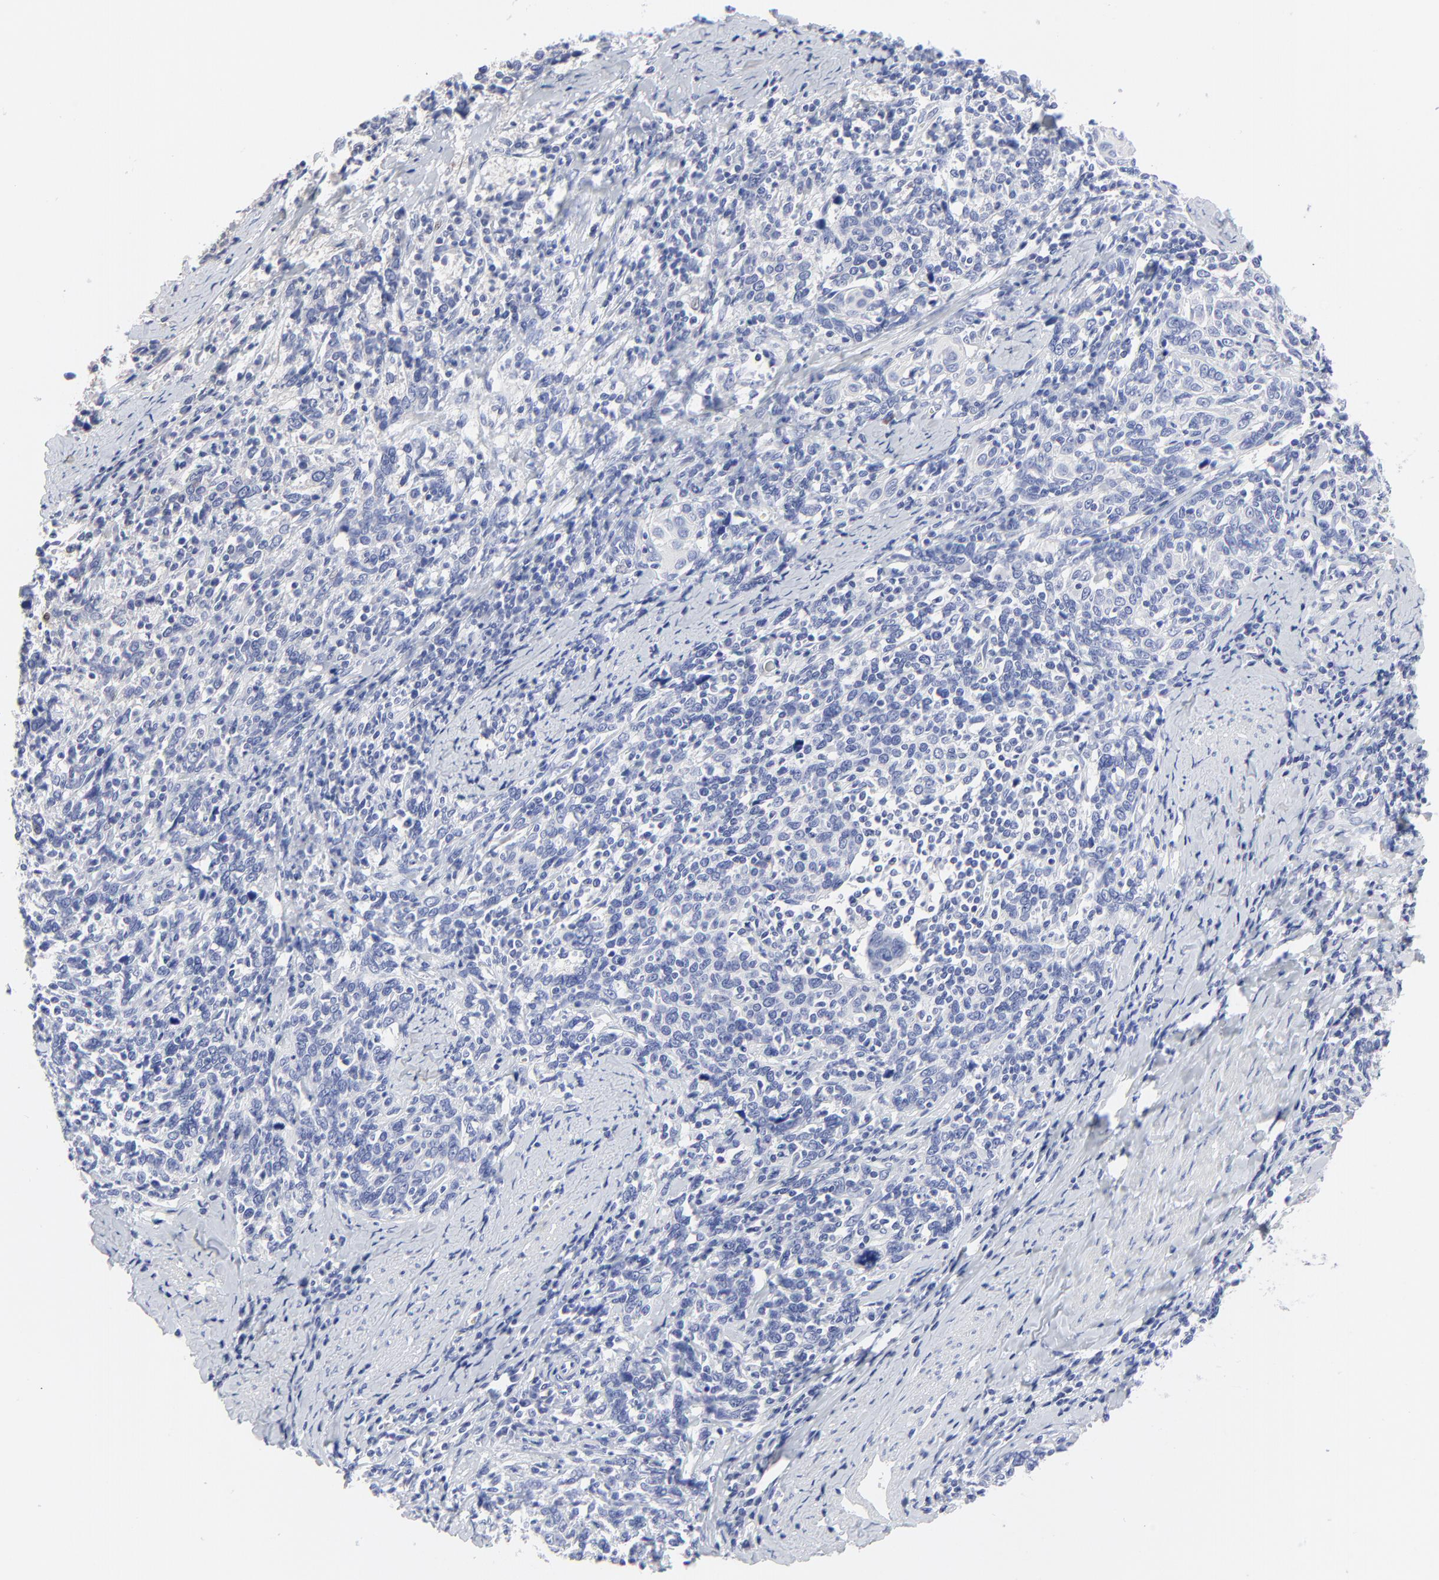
{"staining": {"intensity": "negative", "quantity": "none", "location": "none"}, "tissue": "cervical cancer", "cell_type": "Tumor cells", "image_type": "cancer", "snomed": [{"axis": "morphology", "description": "Squamous cell carcinoma, NOS"}, {"axis": "topography", "description": "Cervix"}], "caption": "Squamous cell carcinoma (cervical) was stained to show a protein in brown. There is no significant staining in tumor cells.", "gene": "PSD3", "patient": {"sex": "female", "age": 41}}